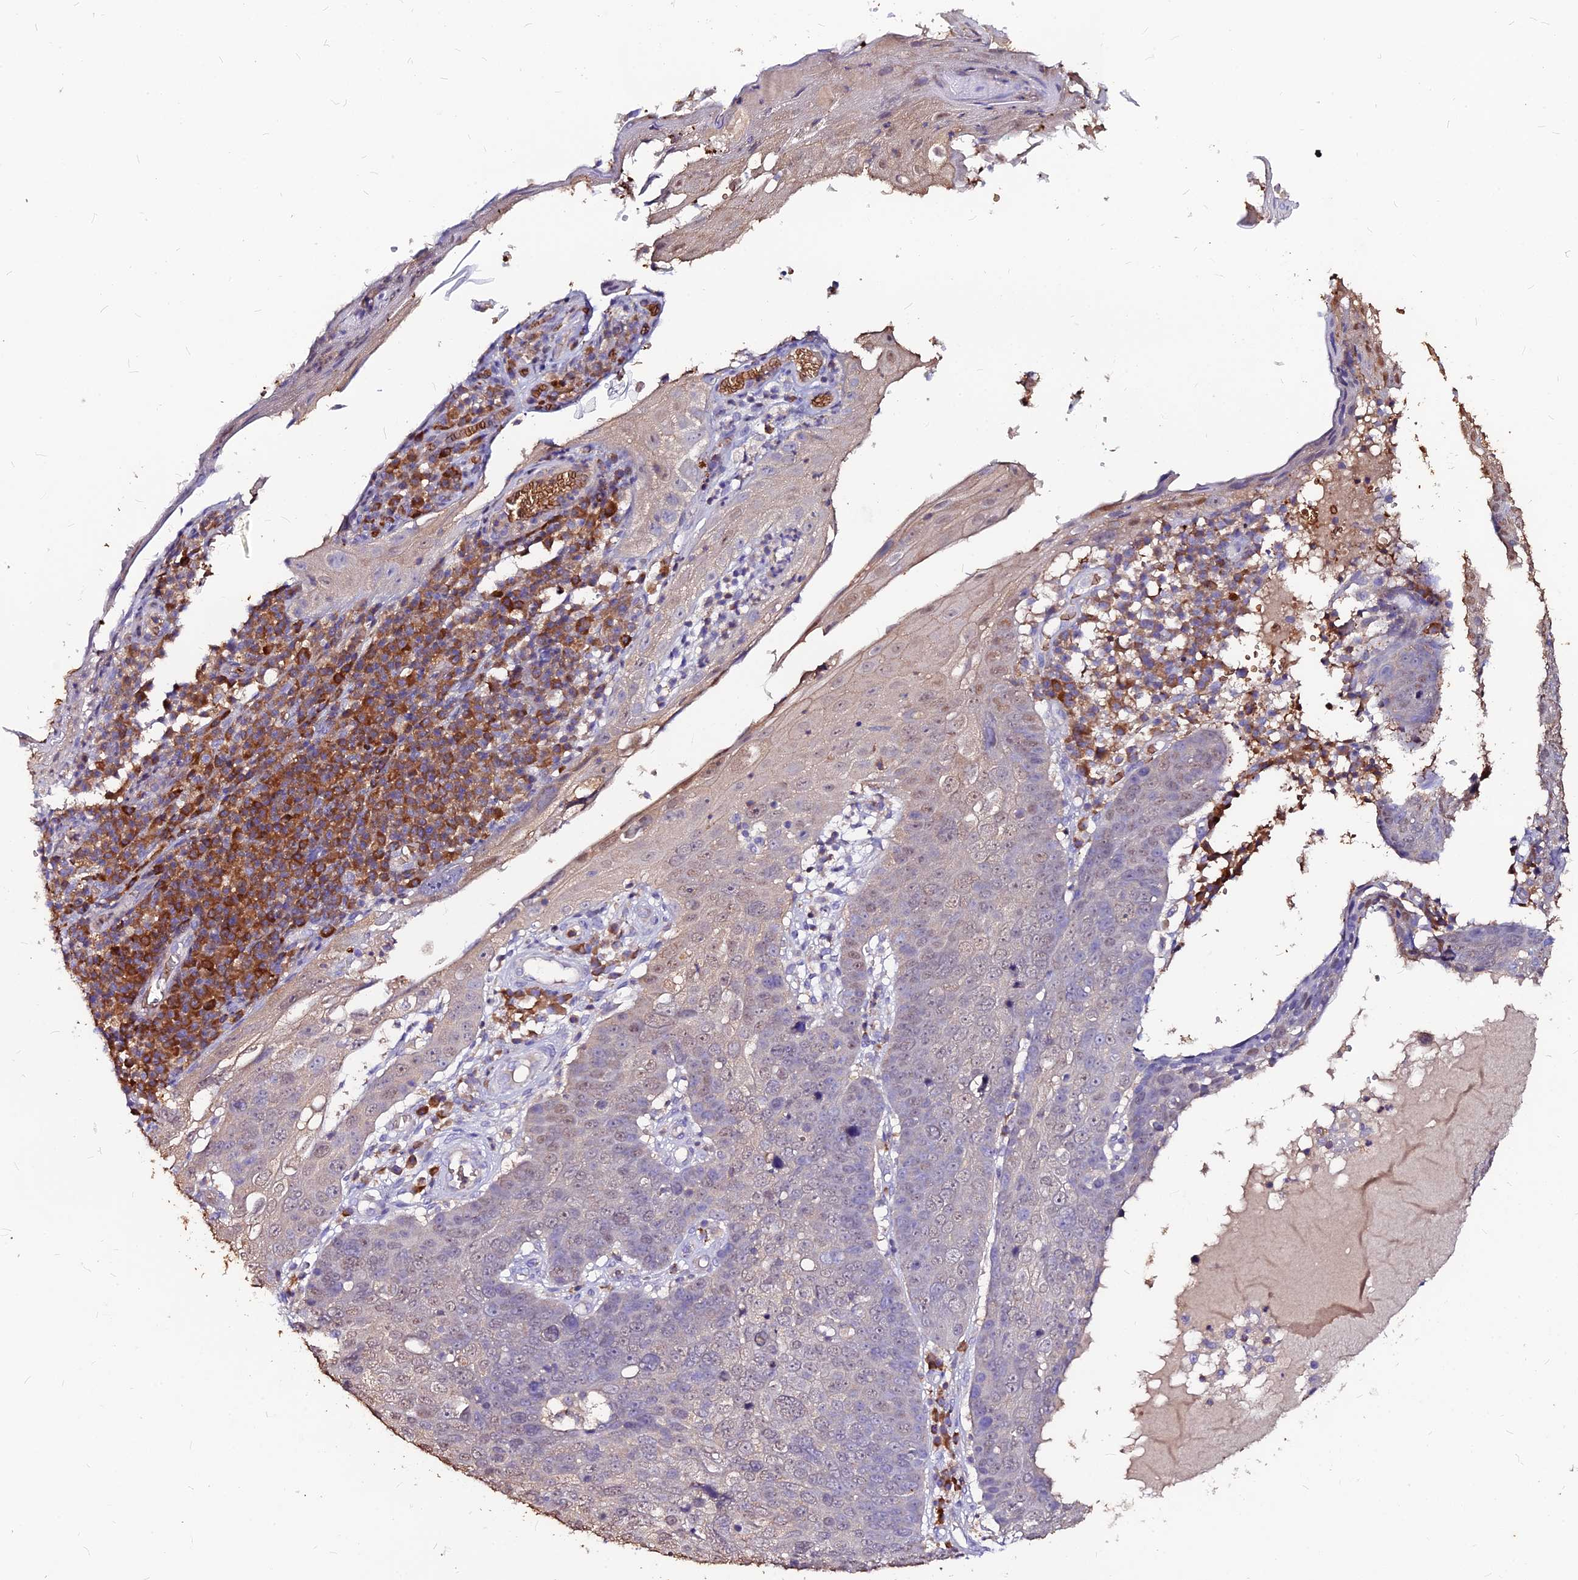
{"staining": {"intensity": "negative", "quantity": "none", "location": "none"}, "tissue": "skin cancer", "cell_type": "Tumor cells", "image_type": "cancer", "snomed": [{"axis": "morphology", "description": "Squamous cell carcinoma, NOS"}, {"axis": "topography", "description": "Skin"}], "caption": "An image of squamous cell carcinoma (skin) stained for a protein displays no brown staining in tumor cells.", "gene": "DENND2D", "patient": {"sex": "male", "age": 71}}